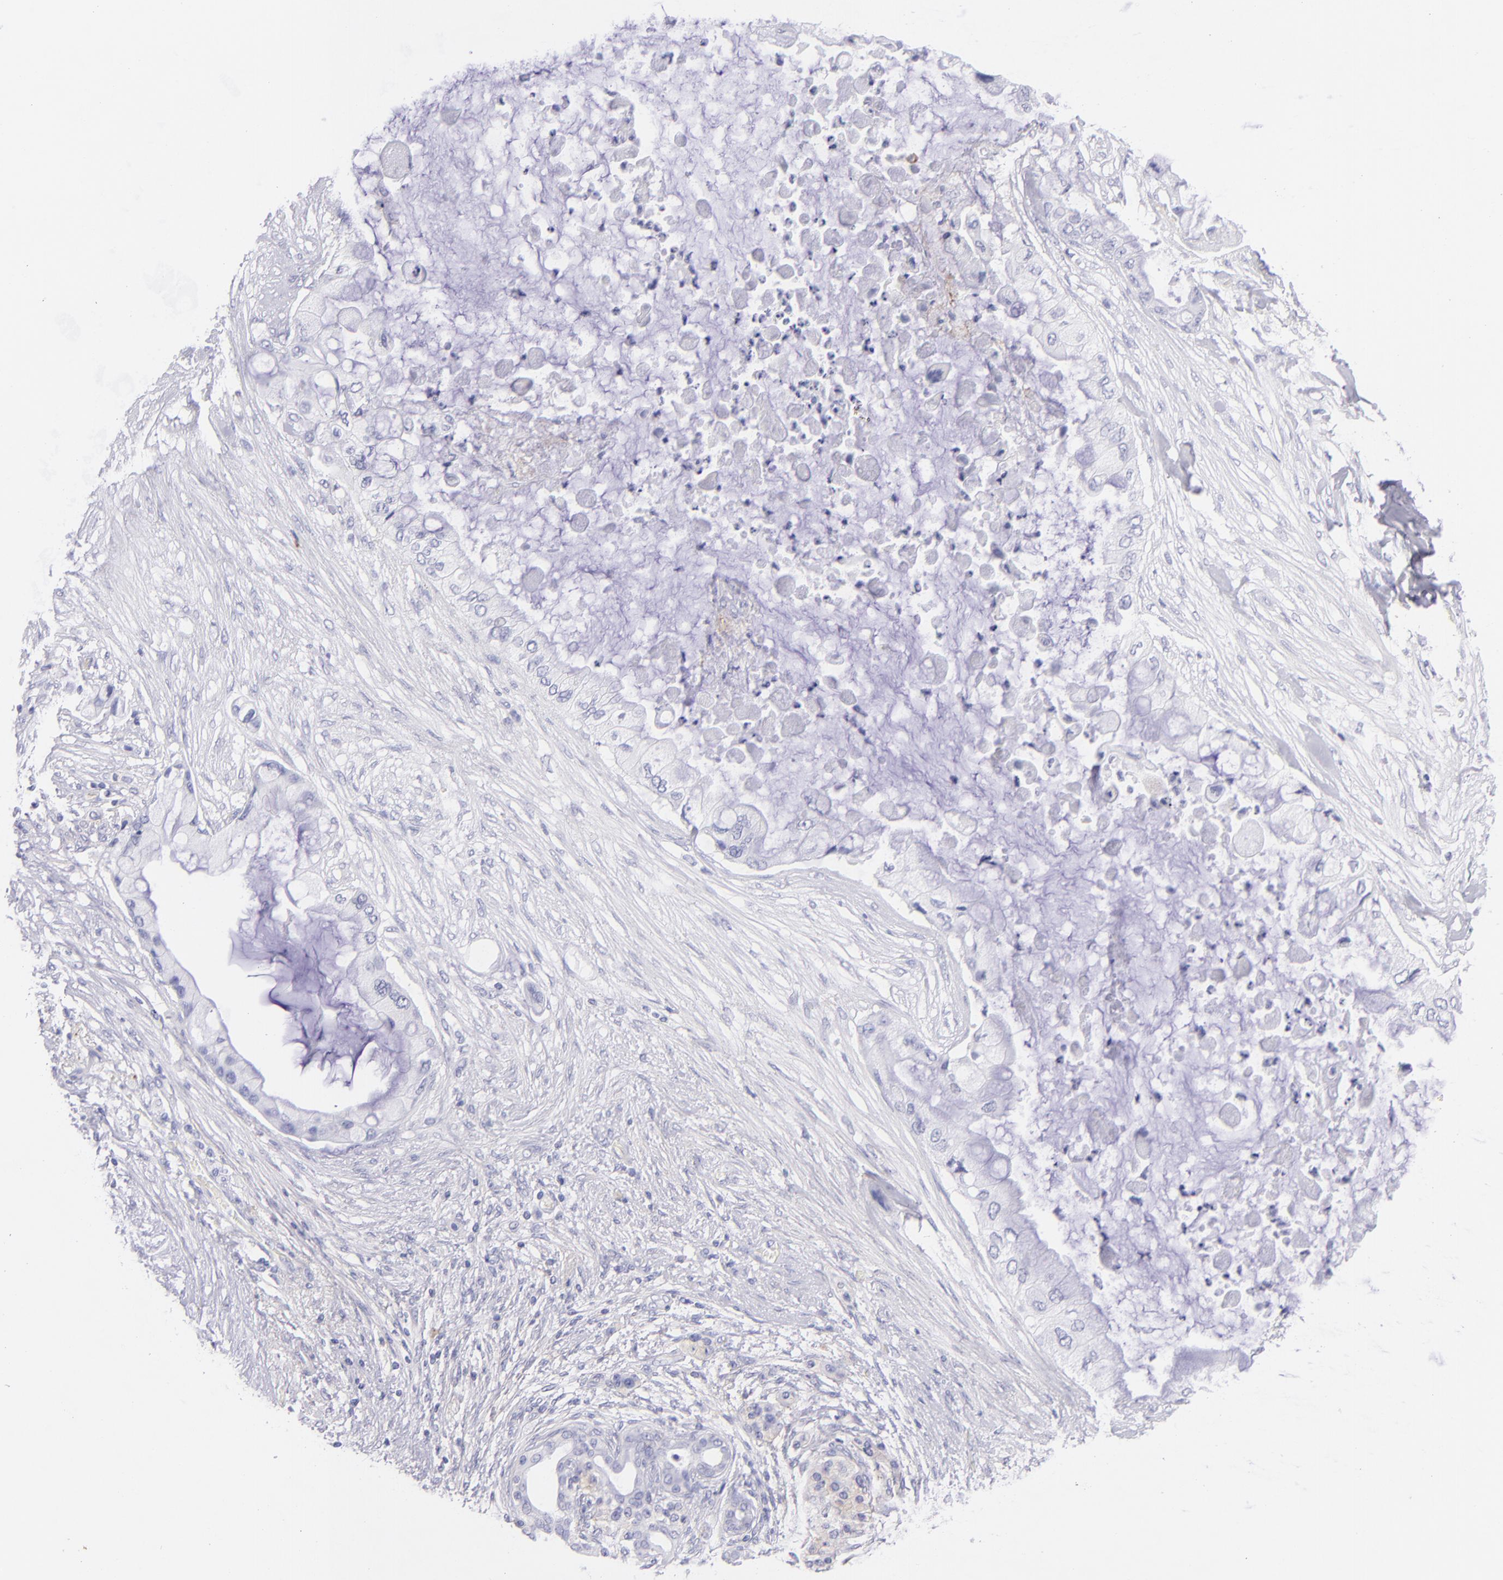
{"staining": {"intensity": "negative", "quantity": "none", "location": "none"}, "tissue": "pancreatic cancer", "cell_type": "Tumor cells", "image_type": "cancer", "snomed": [{"axis": "morphology", "description": "Adenocarcinoma, NOS"}, {"axis": "topography", "description": "Pancreas"}], "caption": "A histopathology image of human pancreatic cancer (adenocarcinoma) is negative for staining in tumor cells.", "gene": "CD81", "patient": {"sex": "female", "age": 59}}